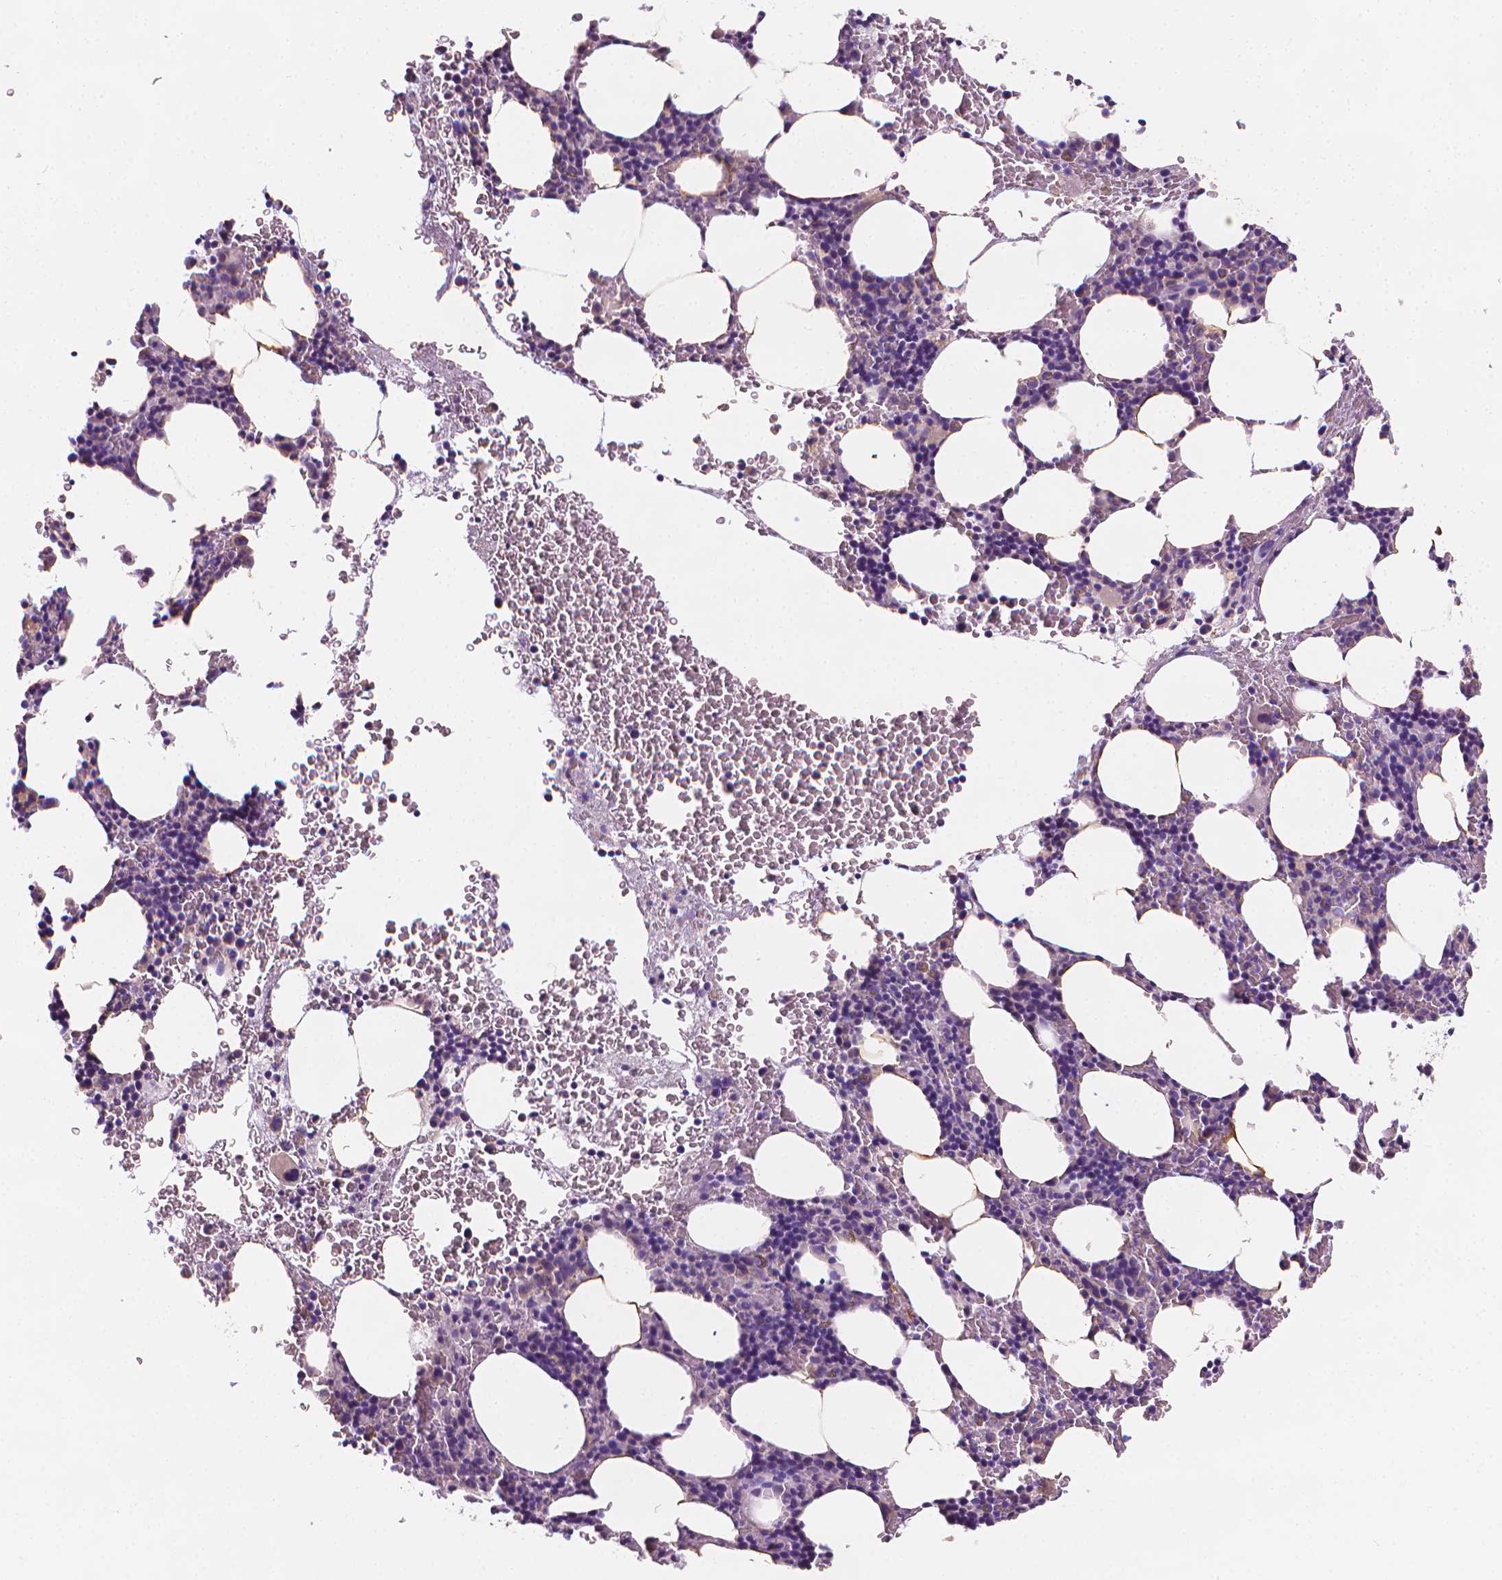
{"staining": {"intensity": "negative", "quantity": "none", "location": "none"}, "tissue": "bone marrow", "cell_type": "Hematopoietic cells", "image_type": "normal", "snomed": [{"axis": "morphology", "description": "Normal tissue, NOS"}, {"axis": "topography", "description": "Bone marrow"}], "caption": "This micrograph is of normal bone marrow stained with immunohistochemistry to label a protein in brown with the nuclei are counter-stained blue. There is no staining in hematopoietic cells. The staining is performed using DAB brown chromogen with nuclei counter-stained in using hematoxylin.", "gene": "FASN", "patient": {"sex": "male", "age": 77}}